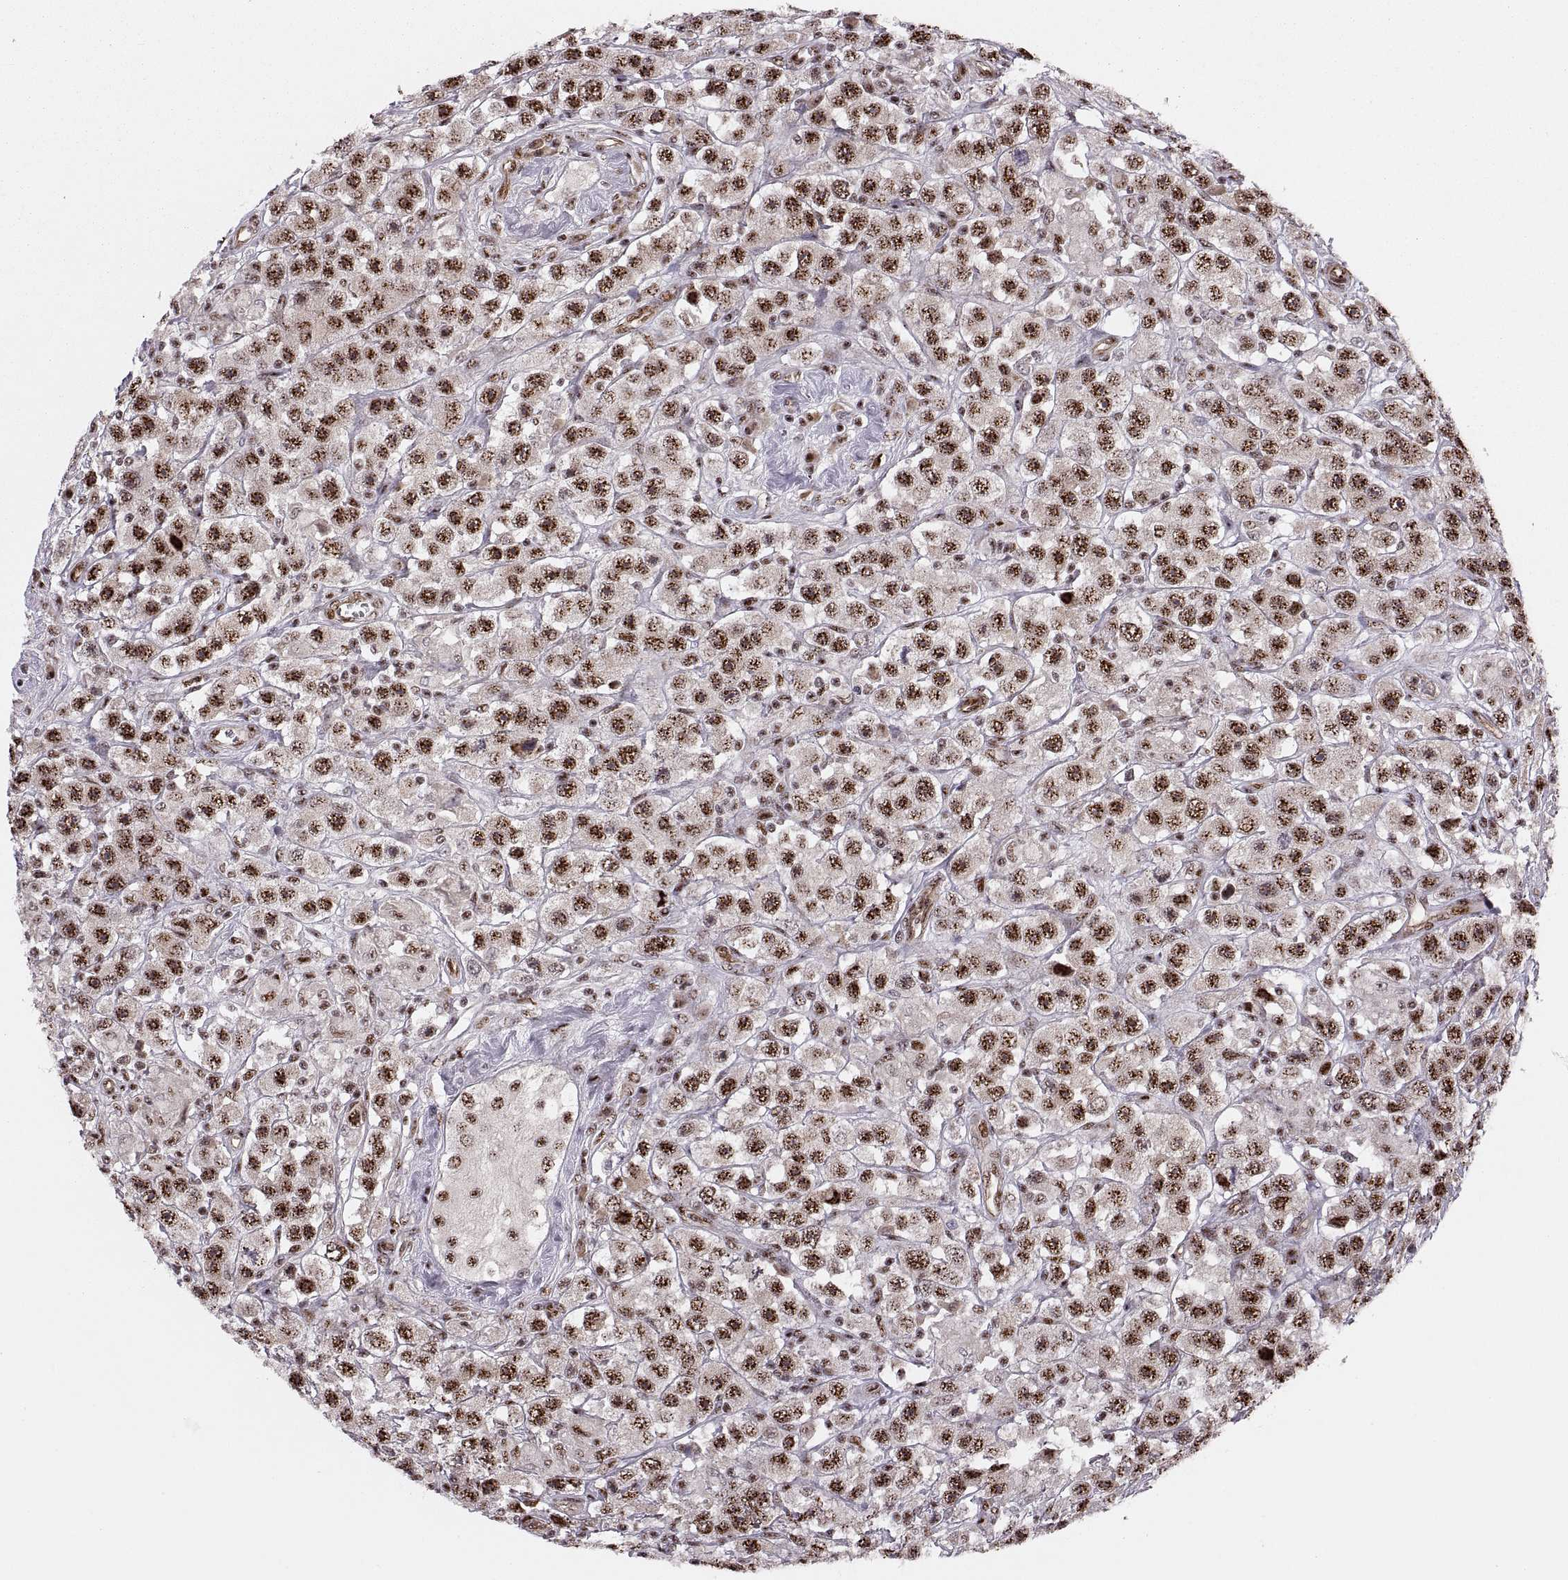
{"staining": {"intensity": "strong", "quantity": ">75%", "location": "nuclear"}, "tissue": "testis cancer", "cell_type": "Tumor cells", "image_type": "cancer", "snomed": [{"axis": "morphology", "description": "Seminoma, NOS"}, {"axis": "topography", "description": "Testis"}], "caption": "Protein staining of testis cancer tissue displays strong nuclear staining in about >75% of tumor cells.", "gene": "ZCCHC17", "patient": {"sex": "male", "age": 45}}